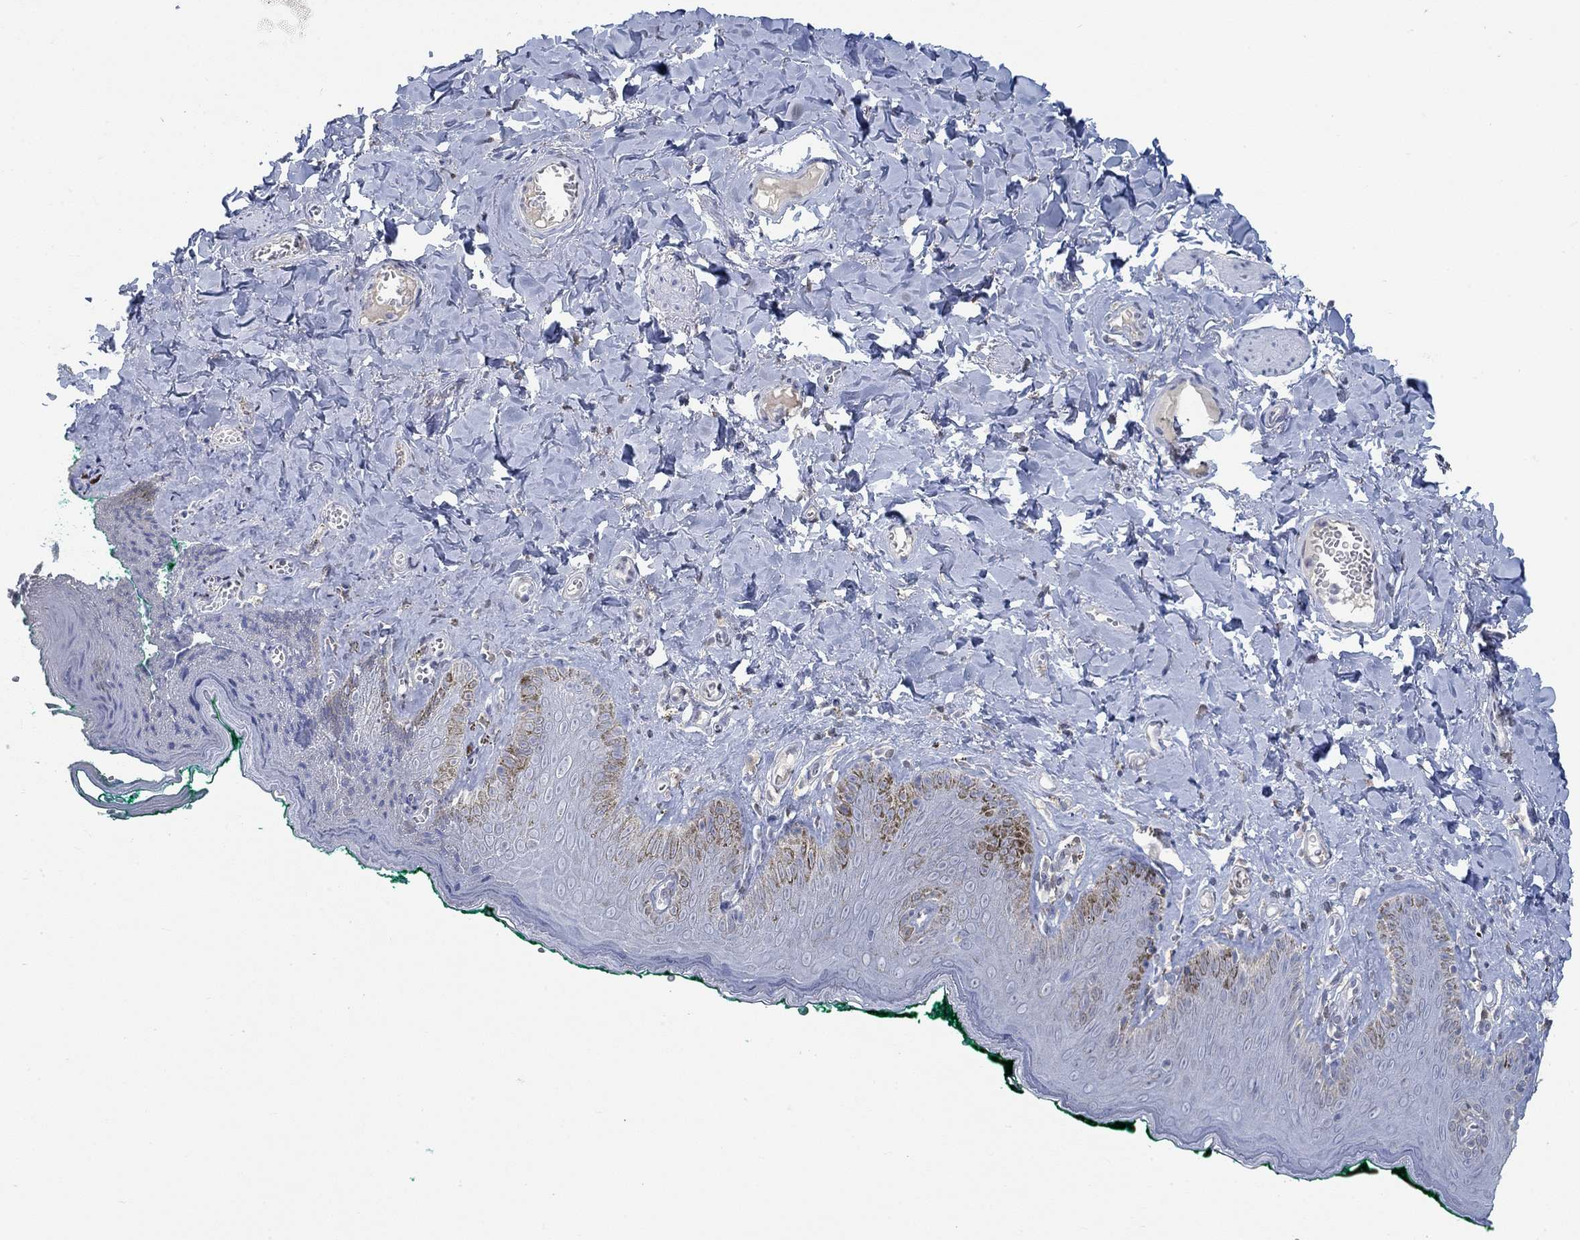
{"staining": {"intensity": "negative", "quantity": "none", "location": "none"}, "tissue": "skin", "cell_type": "Epidermal cells", "image_type": "normal", "snomed": [{"axis": "morphology", "description": "Normal tissue, NOS"}, {"axis": "topography", "description": "Vulva"}], "caption": "Epidermal cells are negative for brown protein staining in unremarkable skin. (Brightfield microscopy of DAB (3,3'-diaminobenzidine) immunohistochemistry at high magnification).", "gene": "TEKT4", "patient": {"sex": "female", "age": 66}}